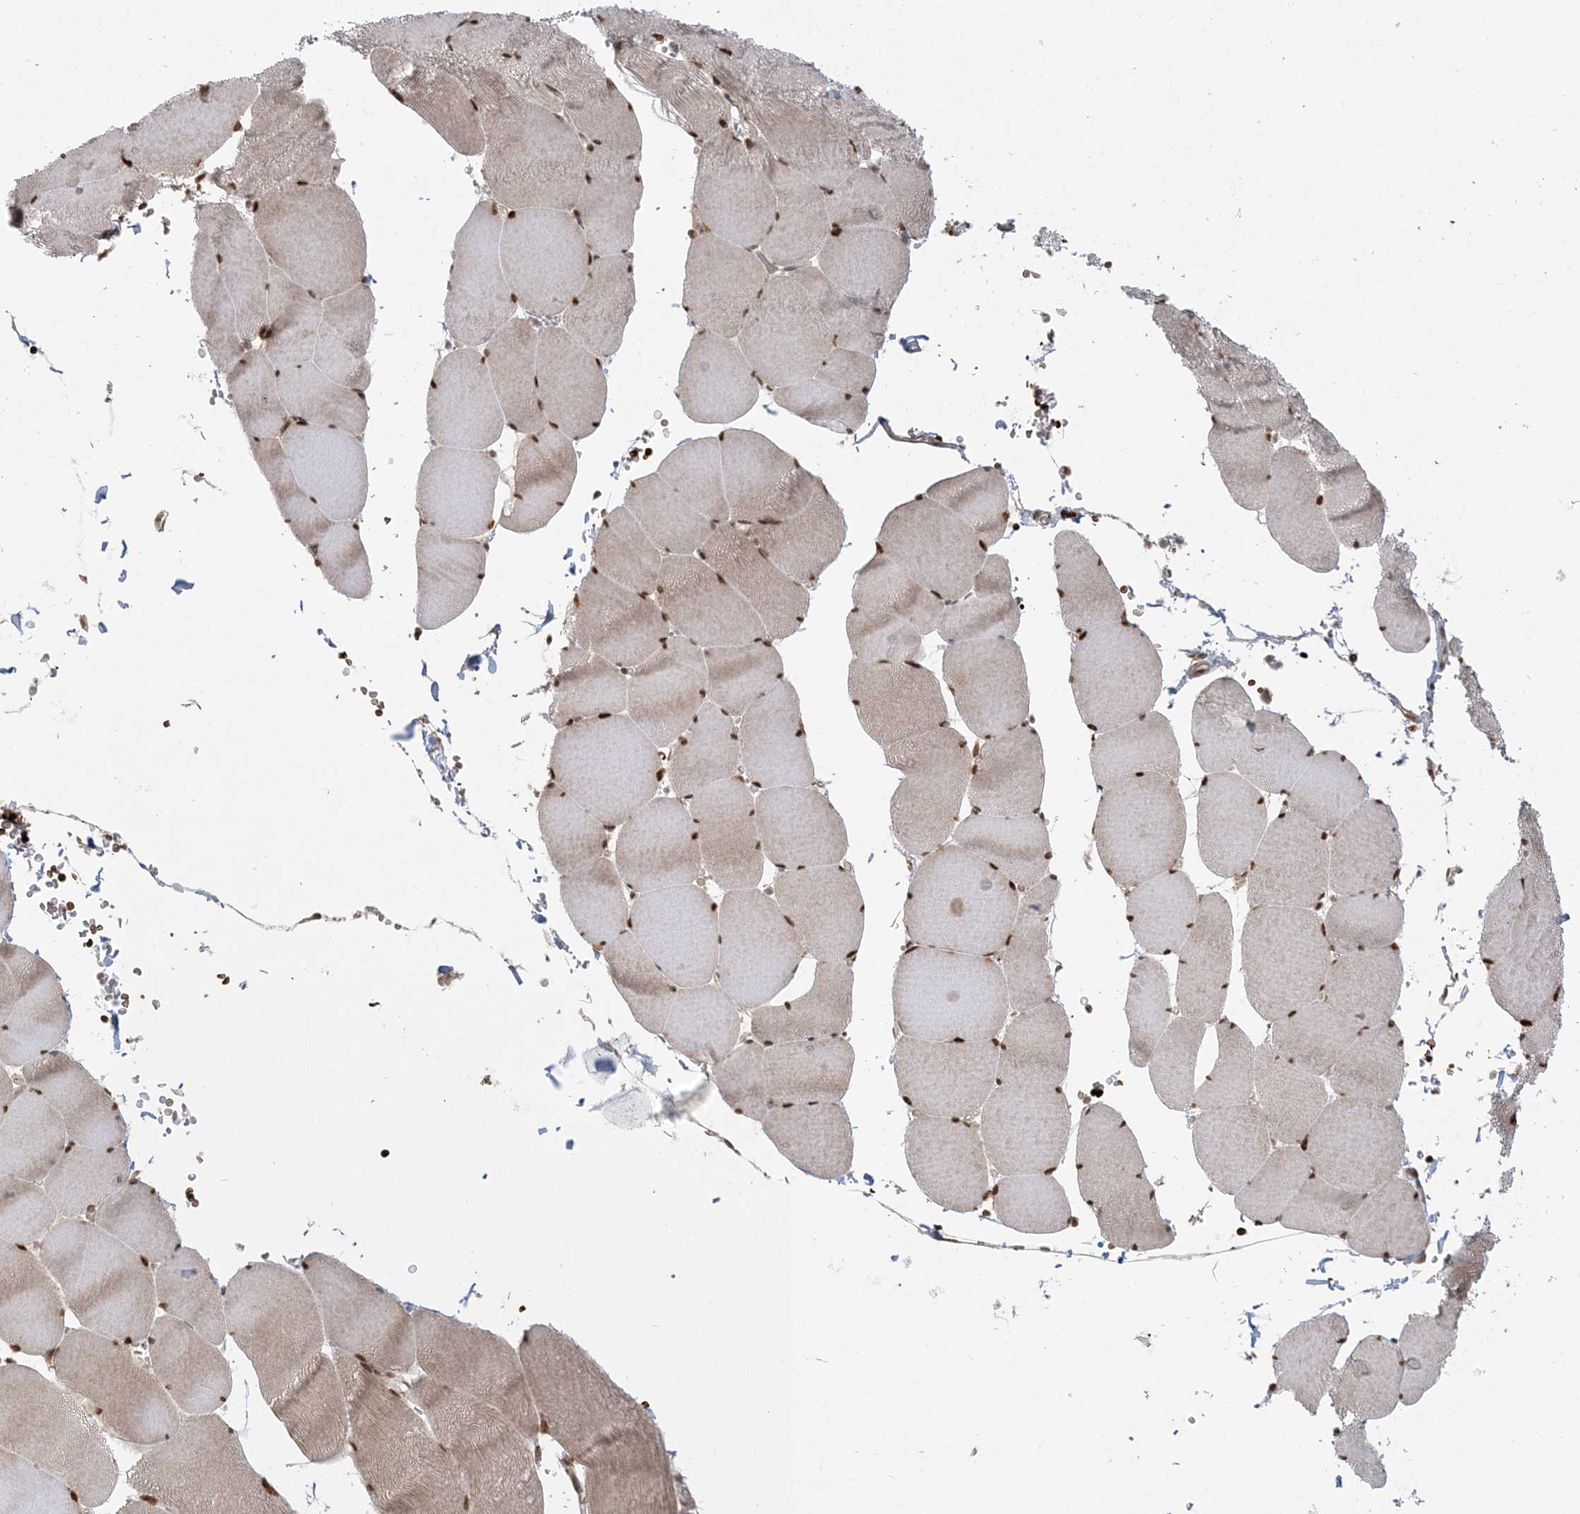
{"staining": {"intensity": "moderate", "quantity": ">75%", "location": "nuclear"}, "tissue": "skeletal muscle", "cell_type": "Myocytes", "image_type": "normal", "snomed": [{"axis": "morphology", "description": "Normal tissue, NOS"}, {"axis": "topography", "description": "Skeletal muscle"}, {"axis": "topography", "description": "Head-Neck"}], "caption": "This photomicrograph reveals IHC staining of unremarkable skeletal muscle, with medium moderate nuclear expression in about >75% of myocytes.", "gene": "ABCF3", "patient": {"sex": "male", "age": 66}}